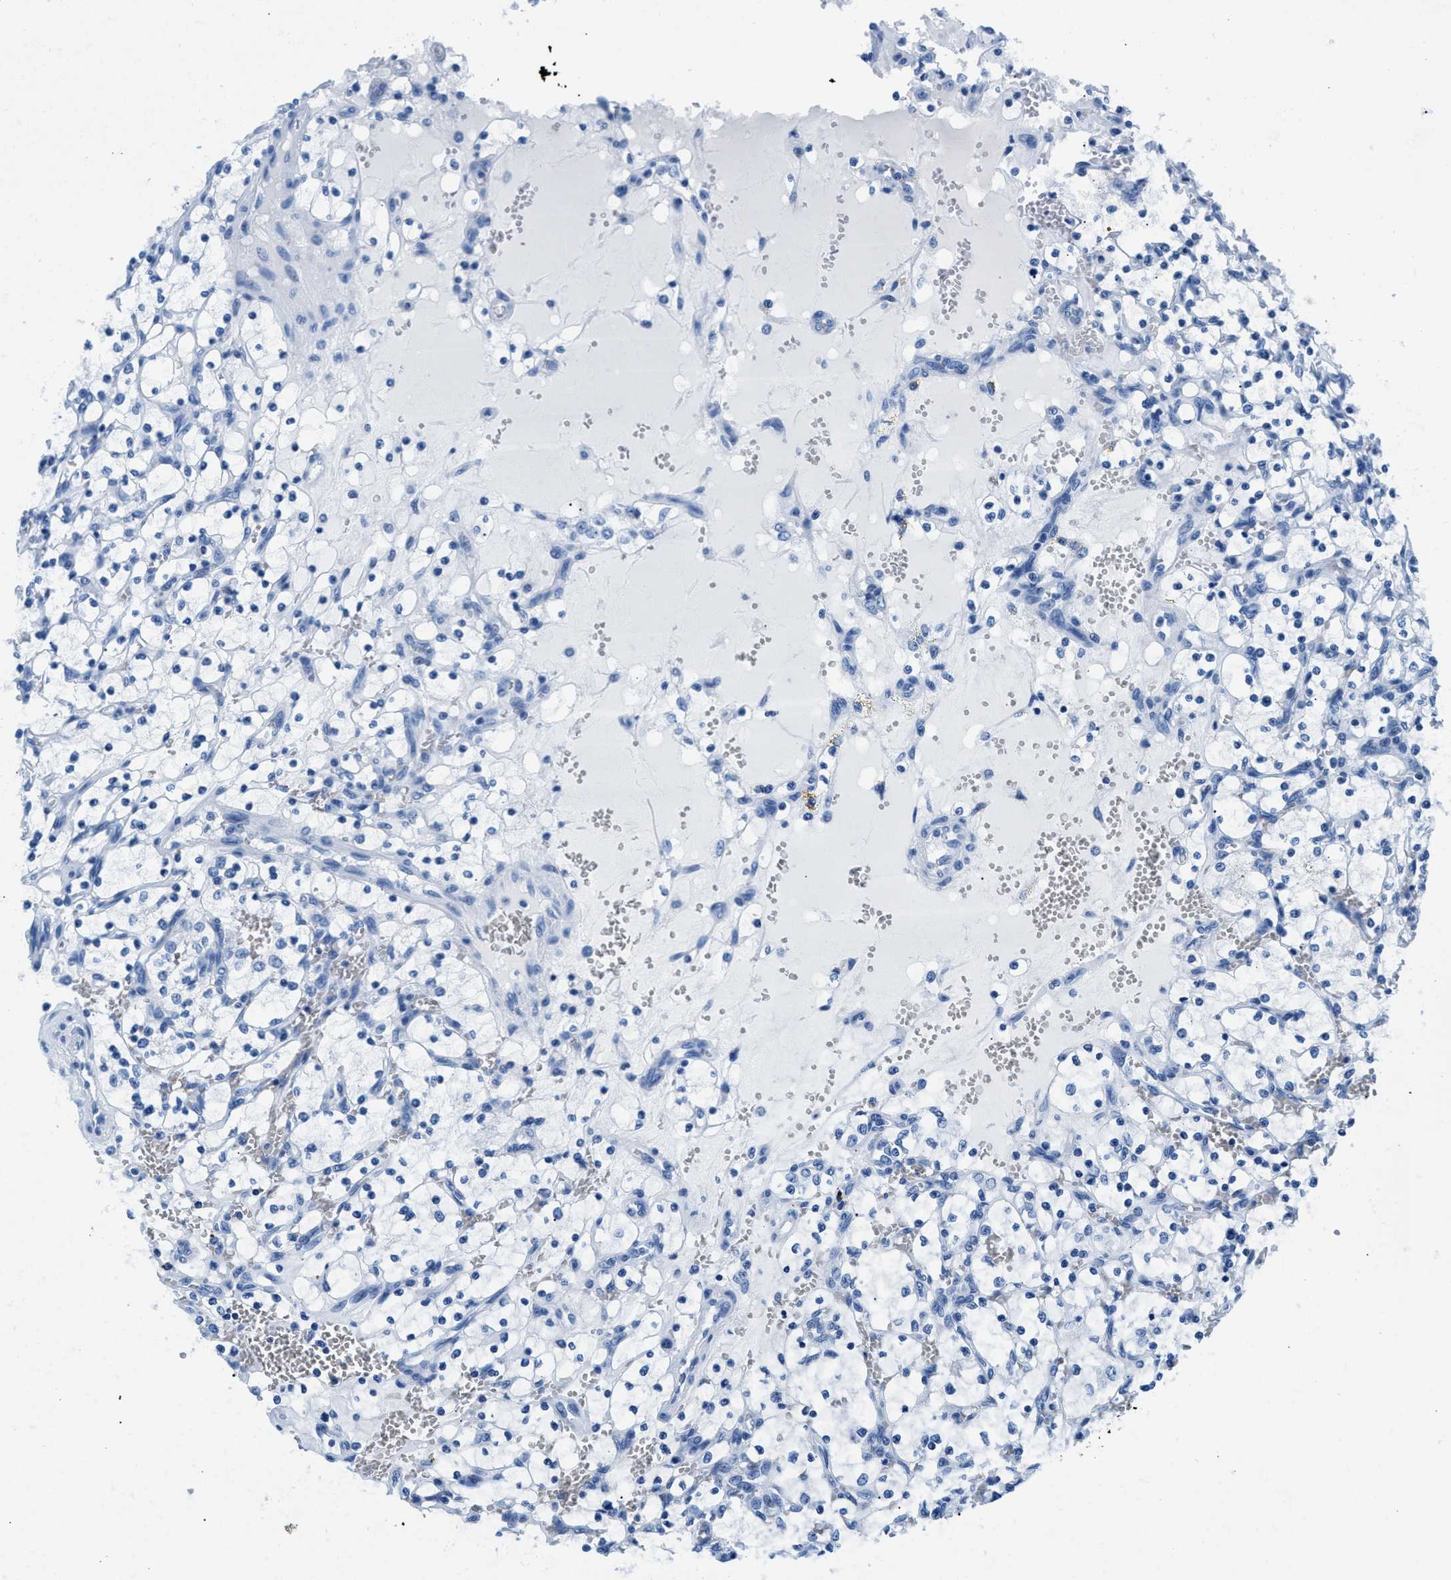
{"staining": {"intensity": "negative", "quantity": "none", "location": "none"}, "tissue": "renal cancer", "cell_type": "Tumor cells", "image_type": "cancer", "snomed": [{"axis": "morphology", "description": "Adenocarcinoma, NOS"}, {"axis": "topography", "description": "Kidney"}], "caption": "This is an immunohistochemistry (IHC) micrograph of human adenocarcinoma (renal). There is no positivity in tumor cells.", "gene": "CPS1", "patient": {"sex": "female", "age": 69}}